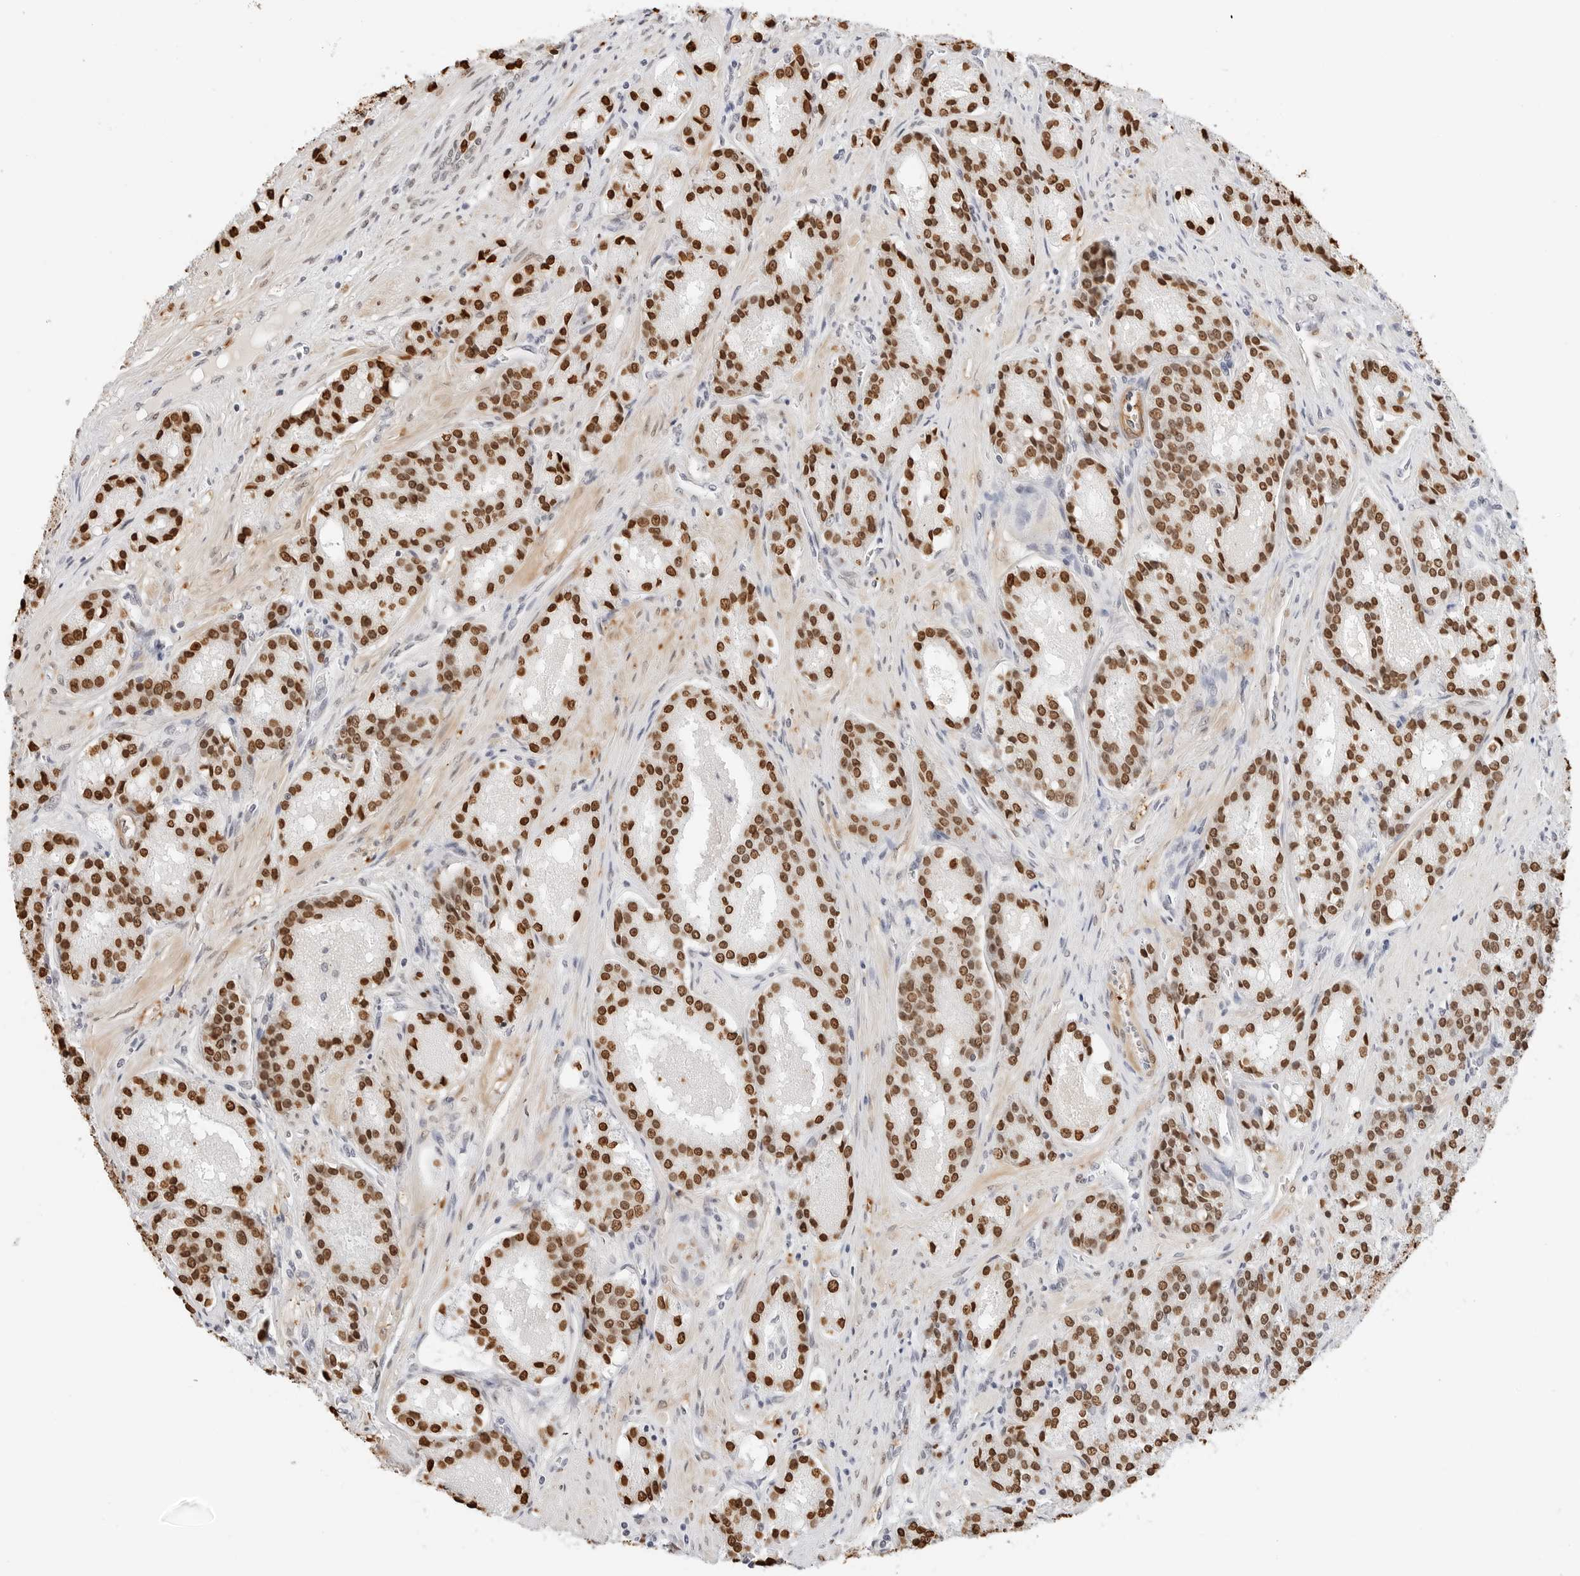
{"staining": {"intensity": "strong", "quantity": ">75%", "location": "nuclear"}, "tissue": "prostate cancer", "cell_type": "Tumor cells", "image_type": "cancer", "snomed": [{"axis": "morphology", "description": "Adenocarcinoma, High grade"}, {"axis": "topography", "description": "Prostate"}], "caption": "Immunohistochemistry of human adenocarcinoma (high-grade) (prostate) shows high levels of strong nuclear expression in approximately >75% of tumor cells.", "gene": "SPIDR", "patient": {"sex": "male", "age": 60}}